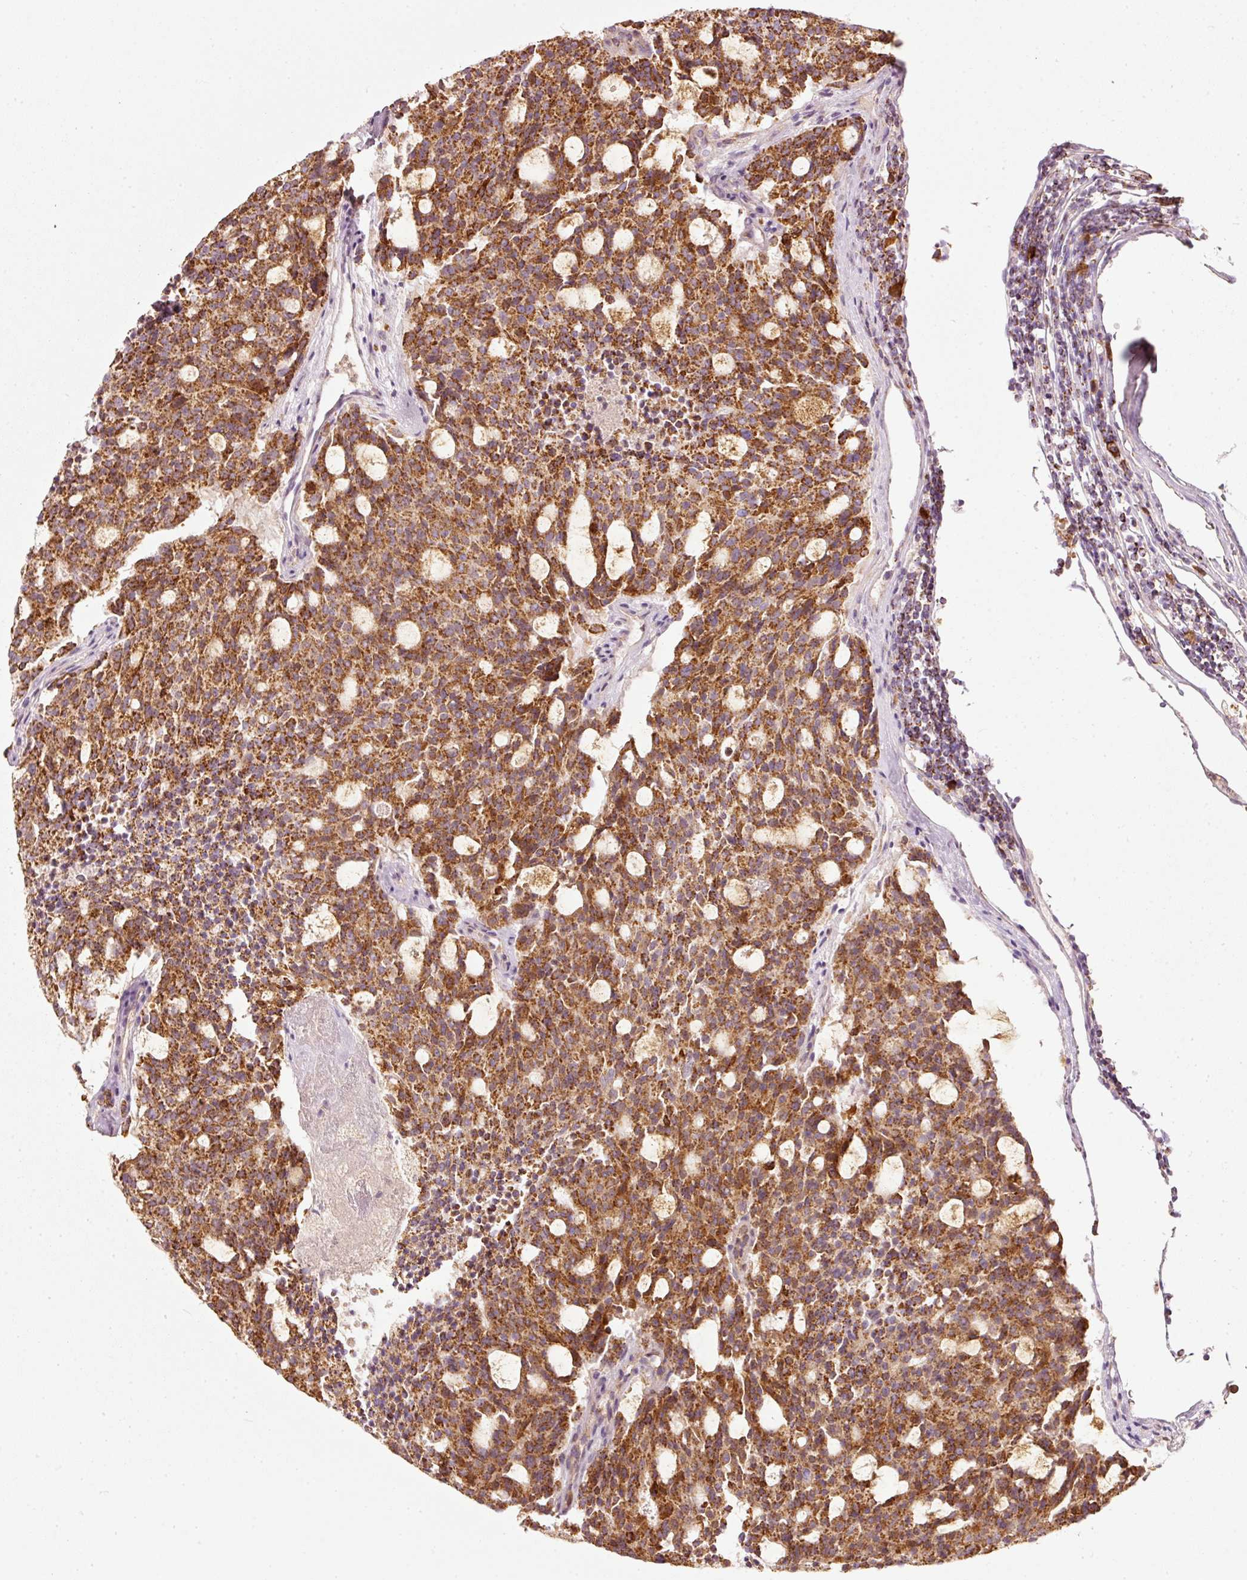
{"staining": {"intensity": "strong", "quantity": ">75%", "location": "cytoplasmic/membranous,nuclear"}, "tissue": "carcinoid", "cell_type": "Tumor cells", "image_type": "cancer", "snomed": [{"axis": "morphology", "description": "Carcinoid, malignant, NOS"}, {"axis": "topography", "description": "Pancreas"}], "caption": "About >75% of tumor cells in carcinoid (malignant) show strong cytoplasmic/membranous and nuclear protein positivity as visualized by brown immunohistochemical staining.", "gene": "DUT", "patient": {"sex": "female", "age": 54}}